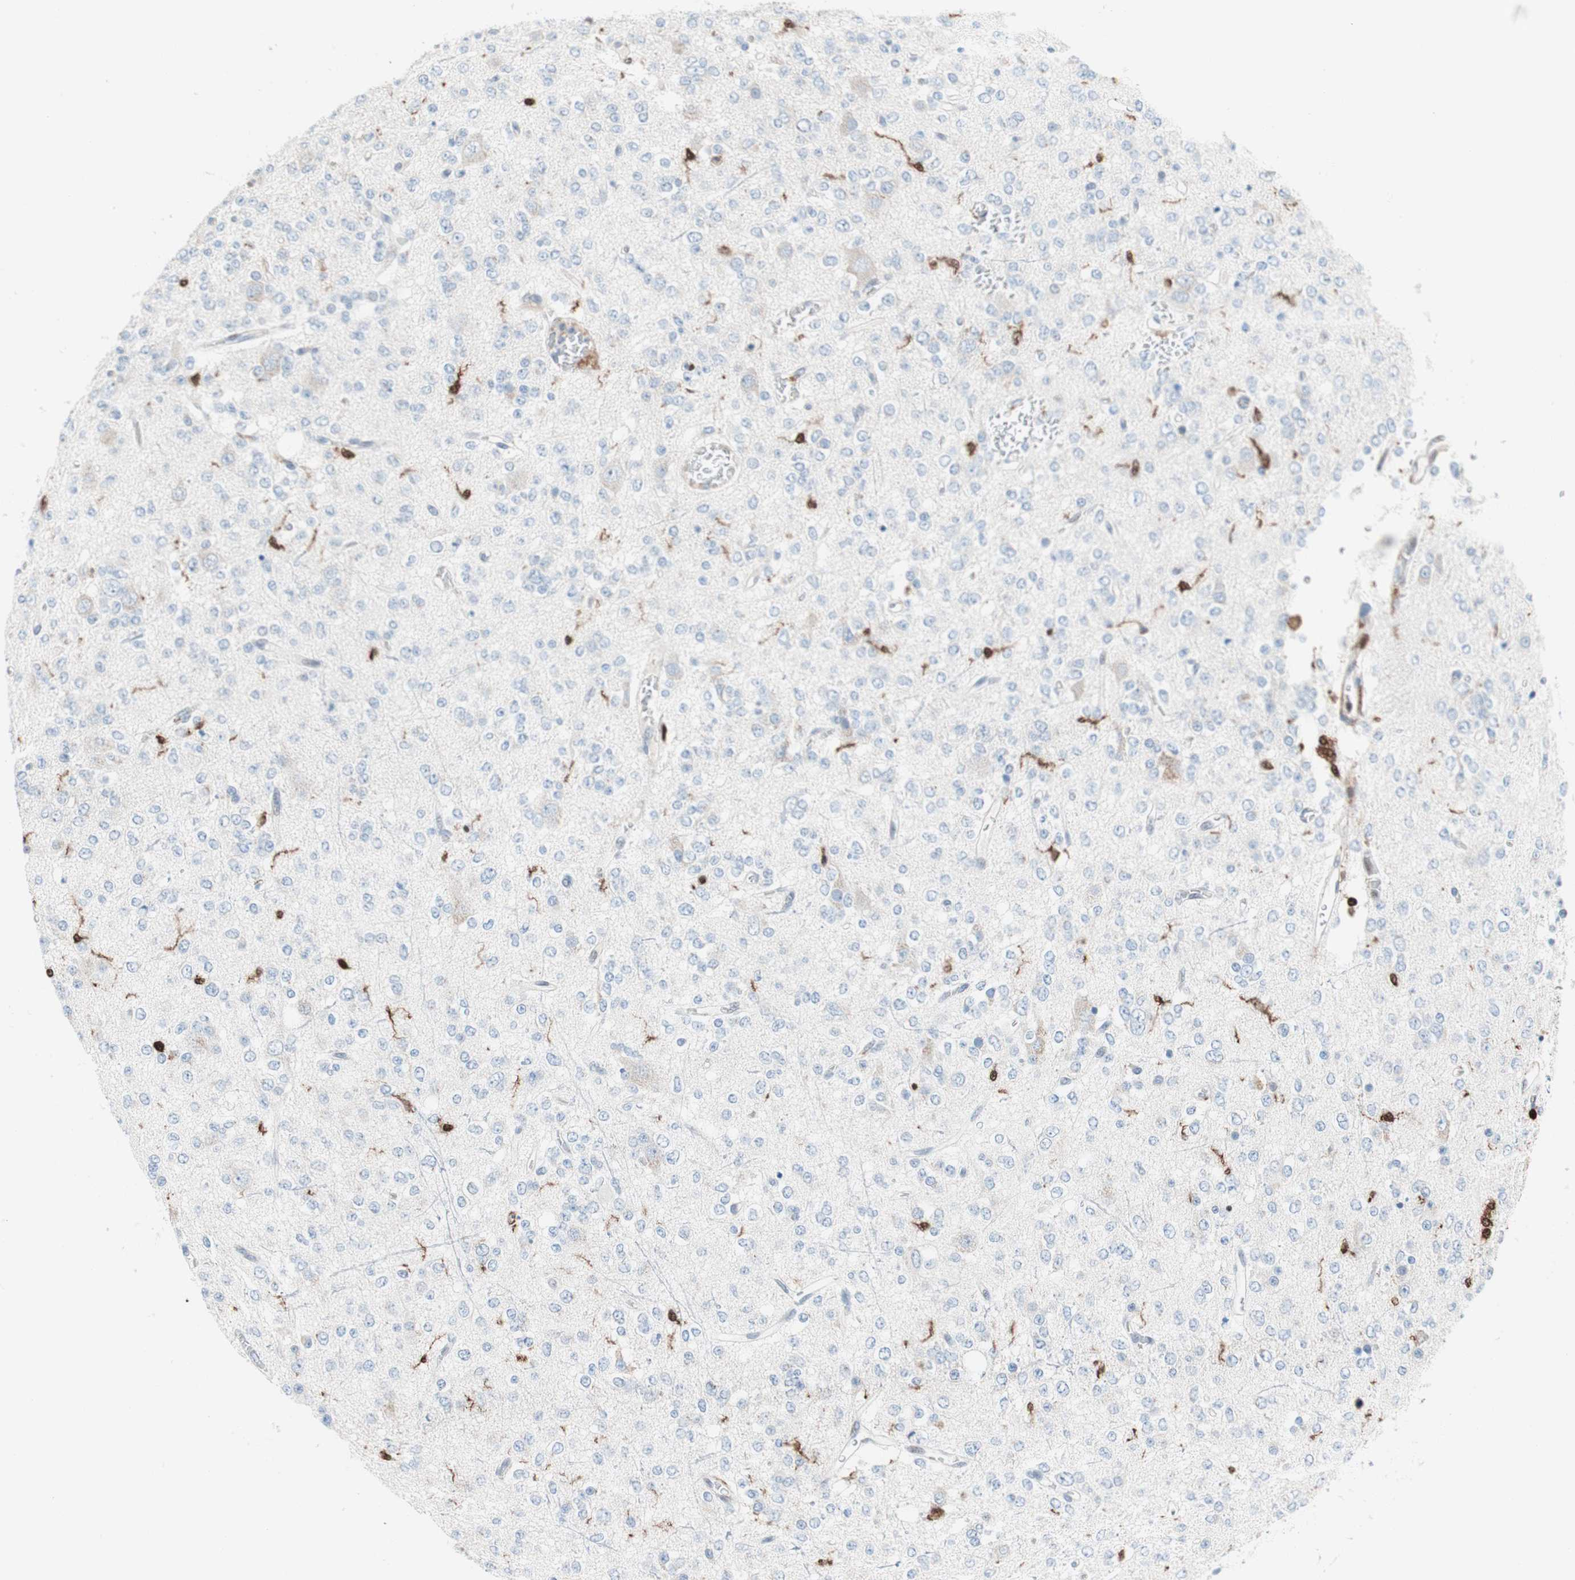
{"staining": {"intensity": "negative", "quantity": "none", "location": "none"}, "tissue": "glioma", "cell_type": "Tumor cells", "image_type": "cancer", "snomed": [{"axis": "morphology", "description": "Glioma, malignant, Low grade"}, {"axis": "topography", "description": "Brain"}], "caption": "This is an immunohistochemistry (IHC) photomicrograph of human glioma. There is no staining in tumor cells.", "gene": "RGS10", "patient": {"sex": "male", "age": 38}}